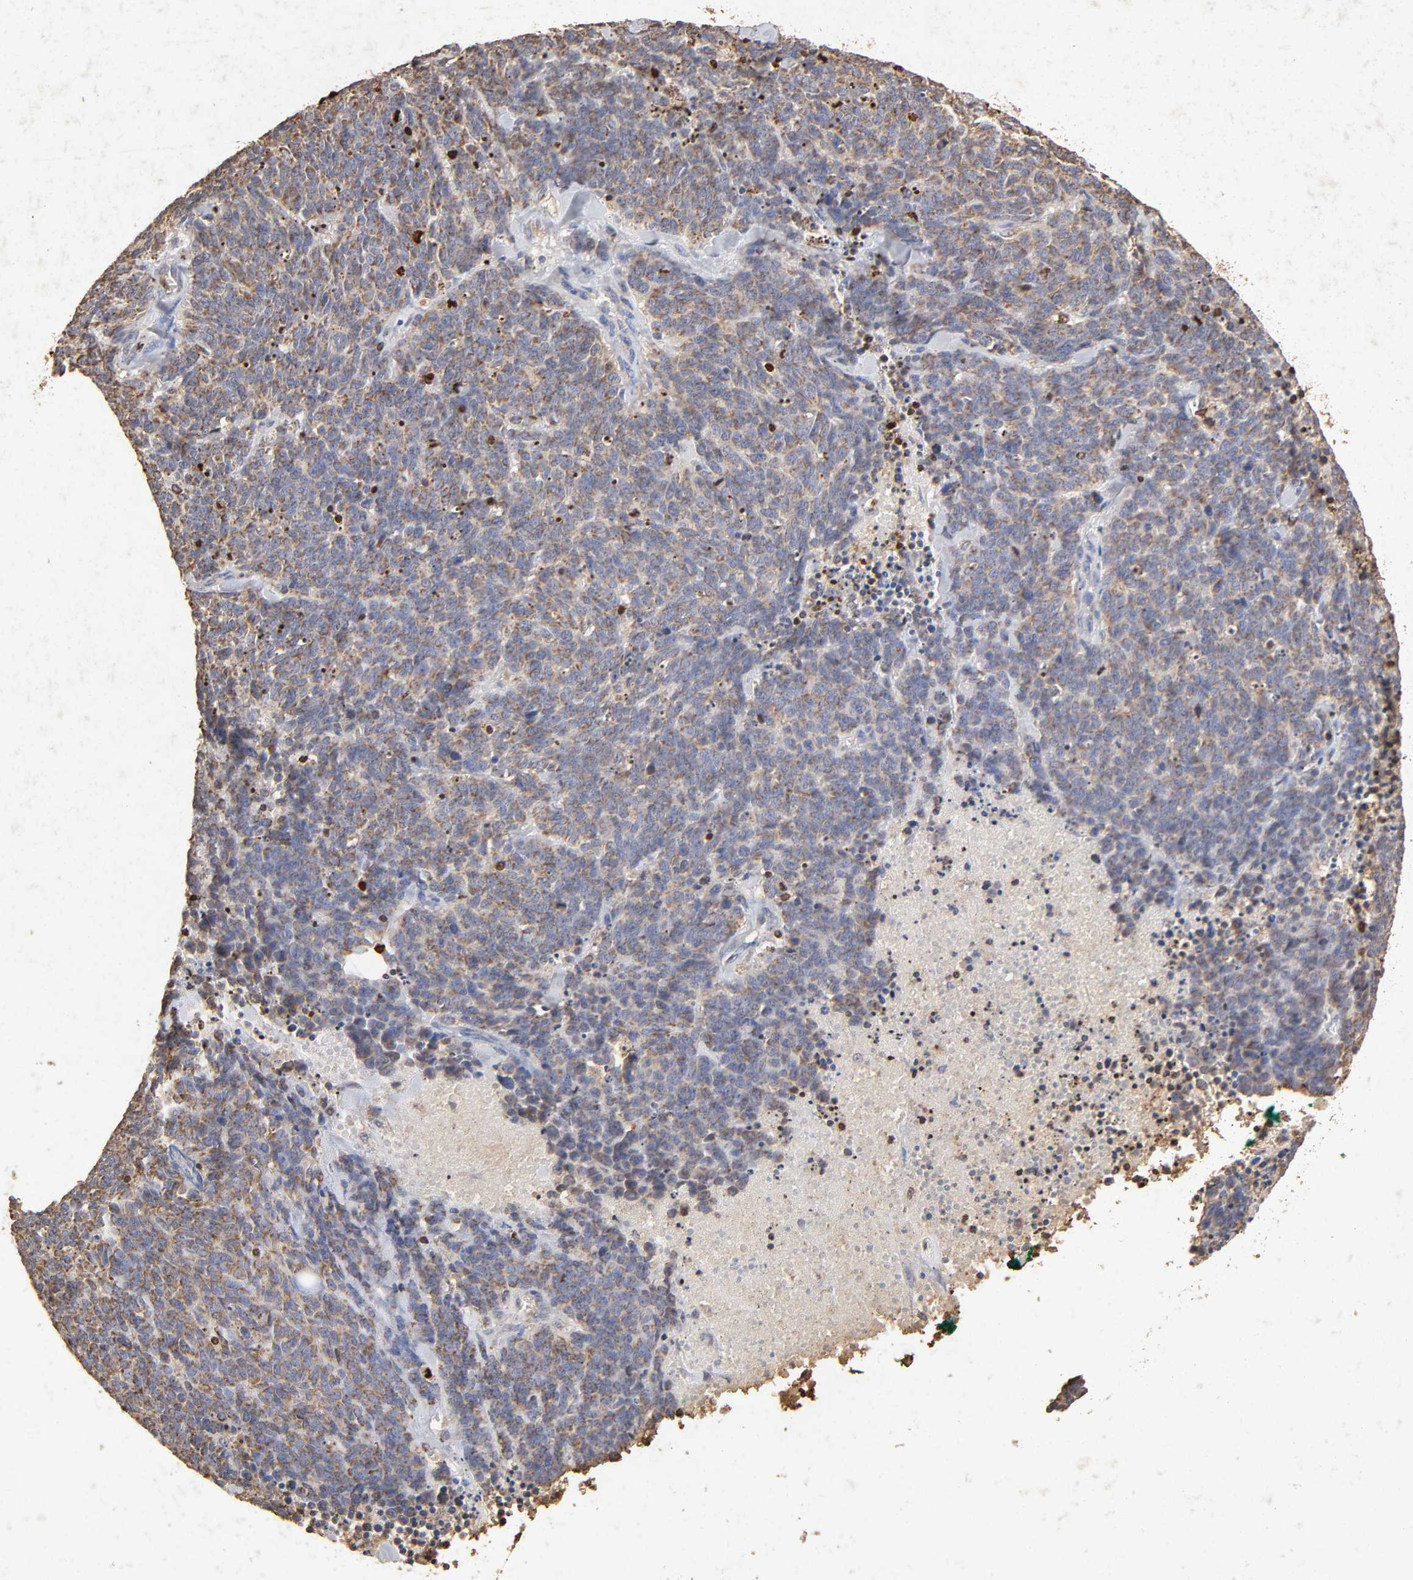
{"staining": {"intensity": "strong", "quantity": ">75%", "location": "cytoplasmic/membranous"}, "tissue": "lung cancer", "cell_type": "Tumor cells", "image_type": "cancer", "snomed": [{"axis": "morphology", "description": "Neoplasm, malignant, NOS"}, {"axis": "topography", "description": "Lung"}], "caption": "About >75% of tumor cells in human lung cancer demonstrate strong cytoplasmic/membranous protein staining as visualized by brown immunohistochemical staining.", "gene": "CYCS", "patient": {"sex": "female", "age": 58}}